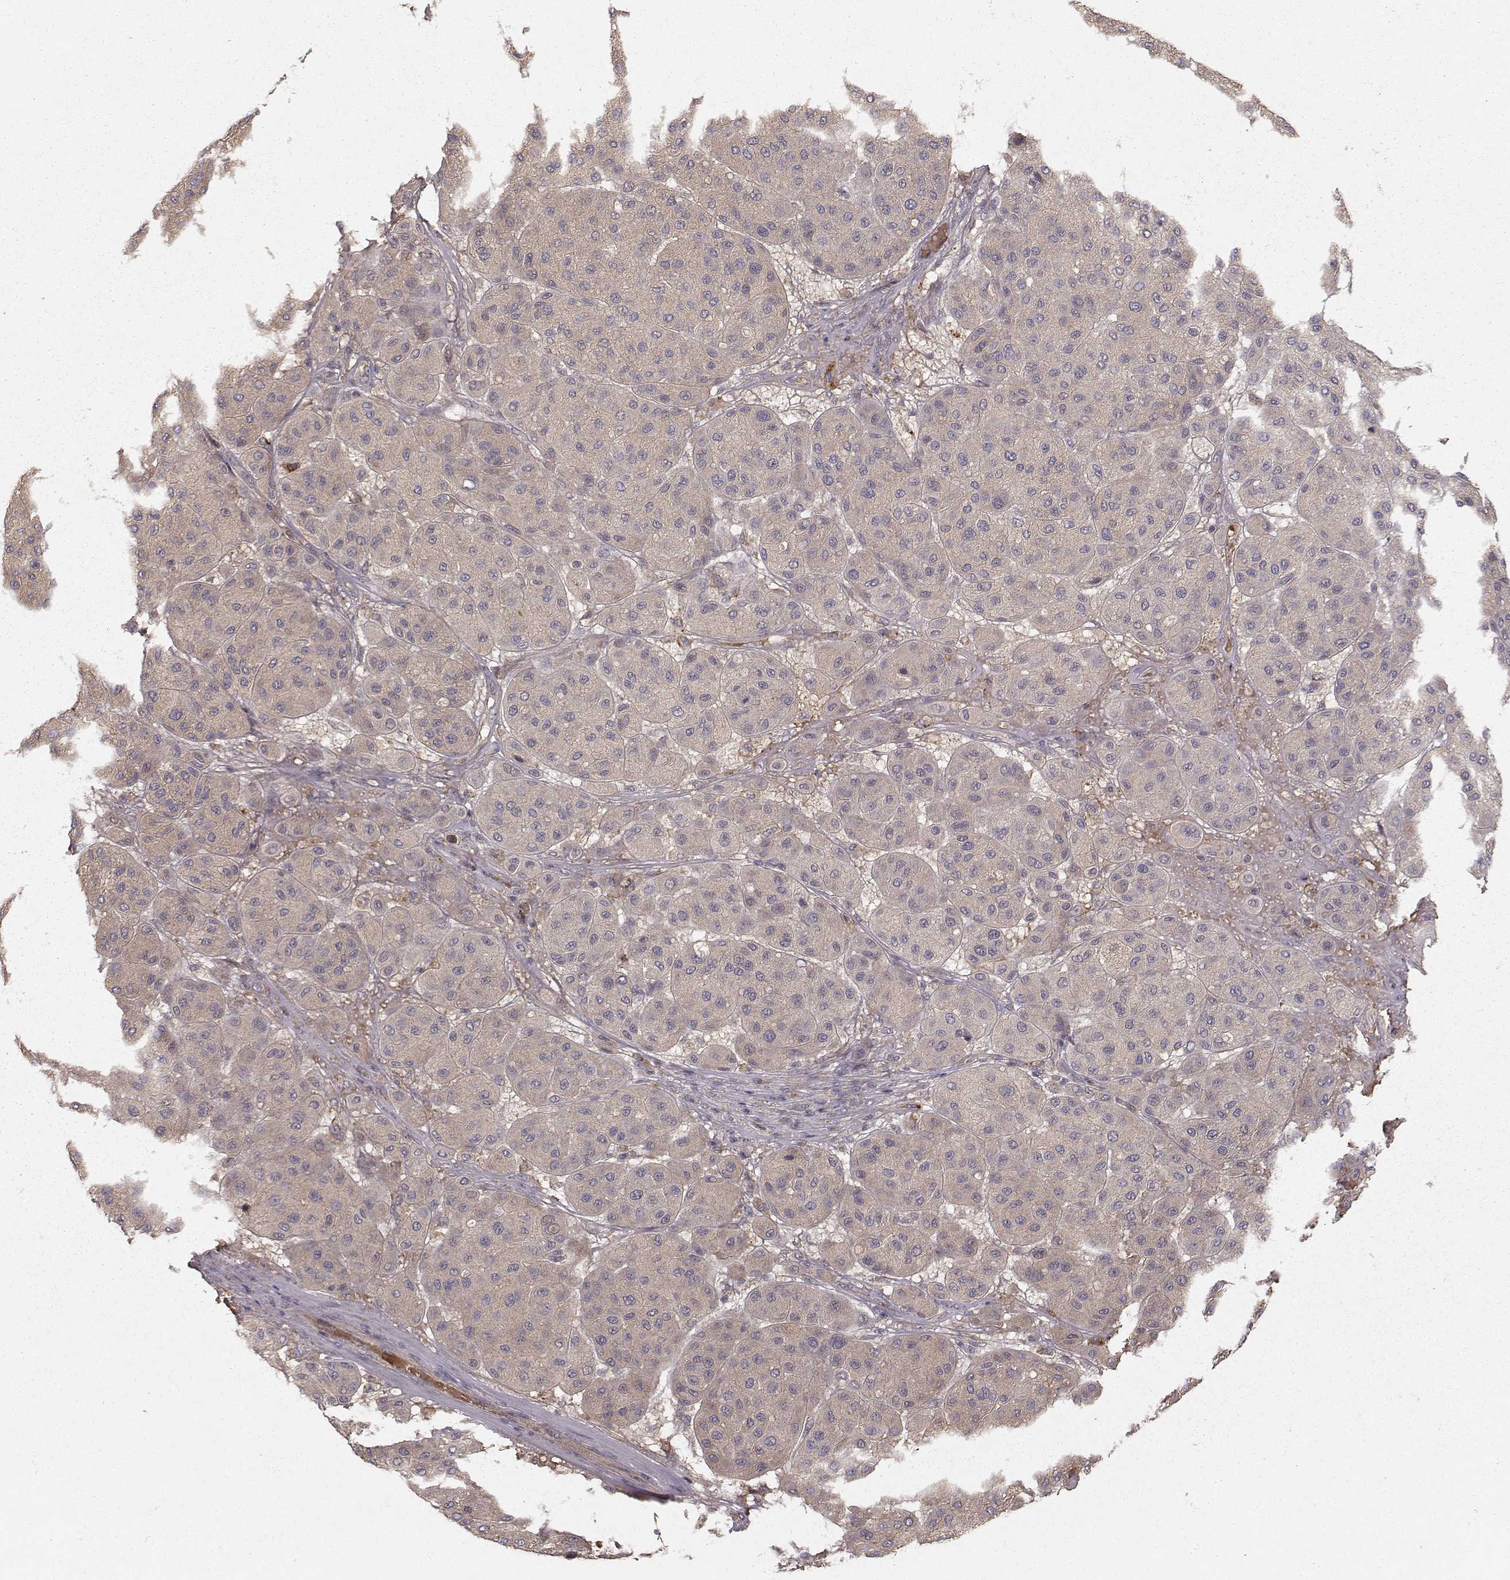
{"staining": {"intensity": "weak", "quantity": "<25%", "location": "cytoplasmic/membranous"}, "tissue": "melanoma", "cell_type": "Tumor cells", "image_type": "cancer", "snomed": [{"axis": "morphology", "description": "Malignant melanoma, Metastatic site"}, {"axis": "topography", "description": "Smooth muscle"}], "caption": "Tumor cells are negative for protein expression in human melanoma.", "gene": "WNT6", "patient": {"sex": "male", "age": 41}}